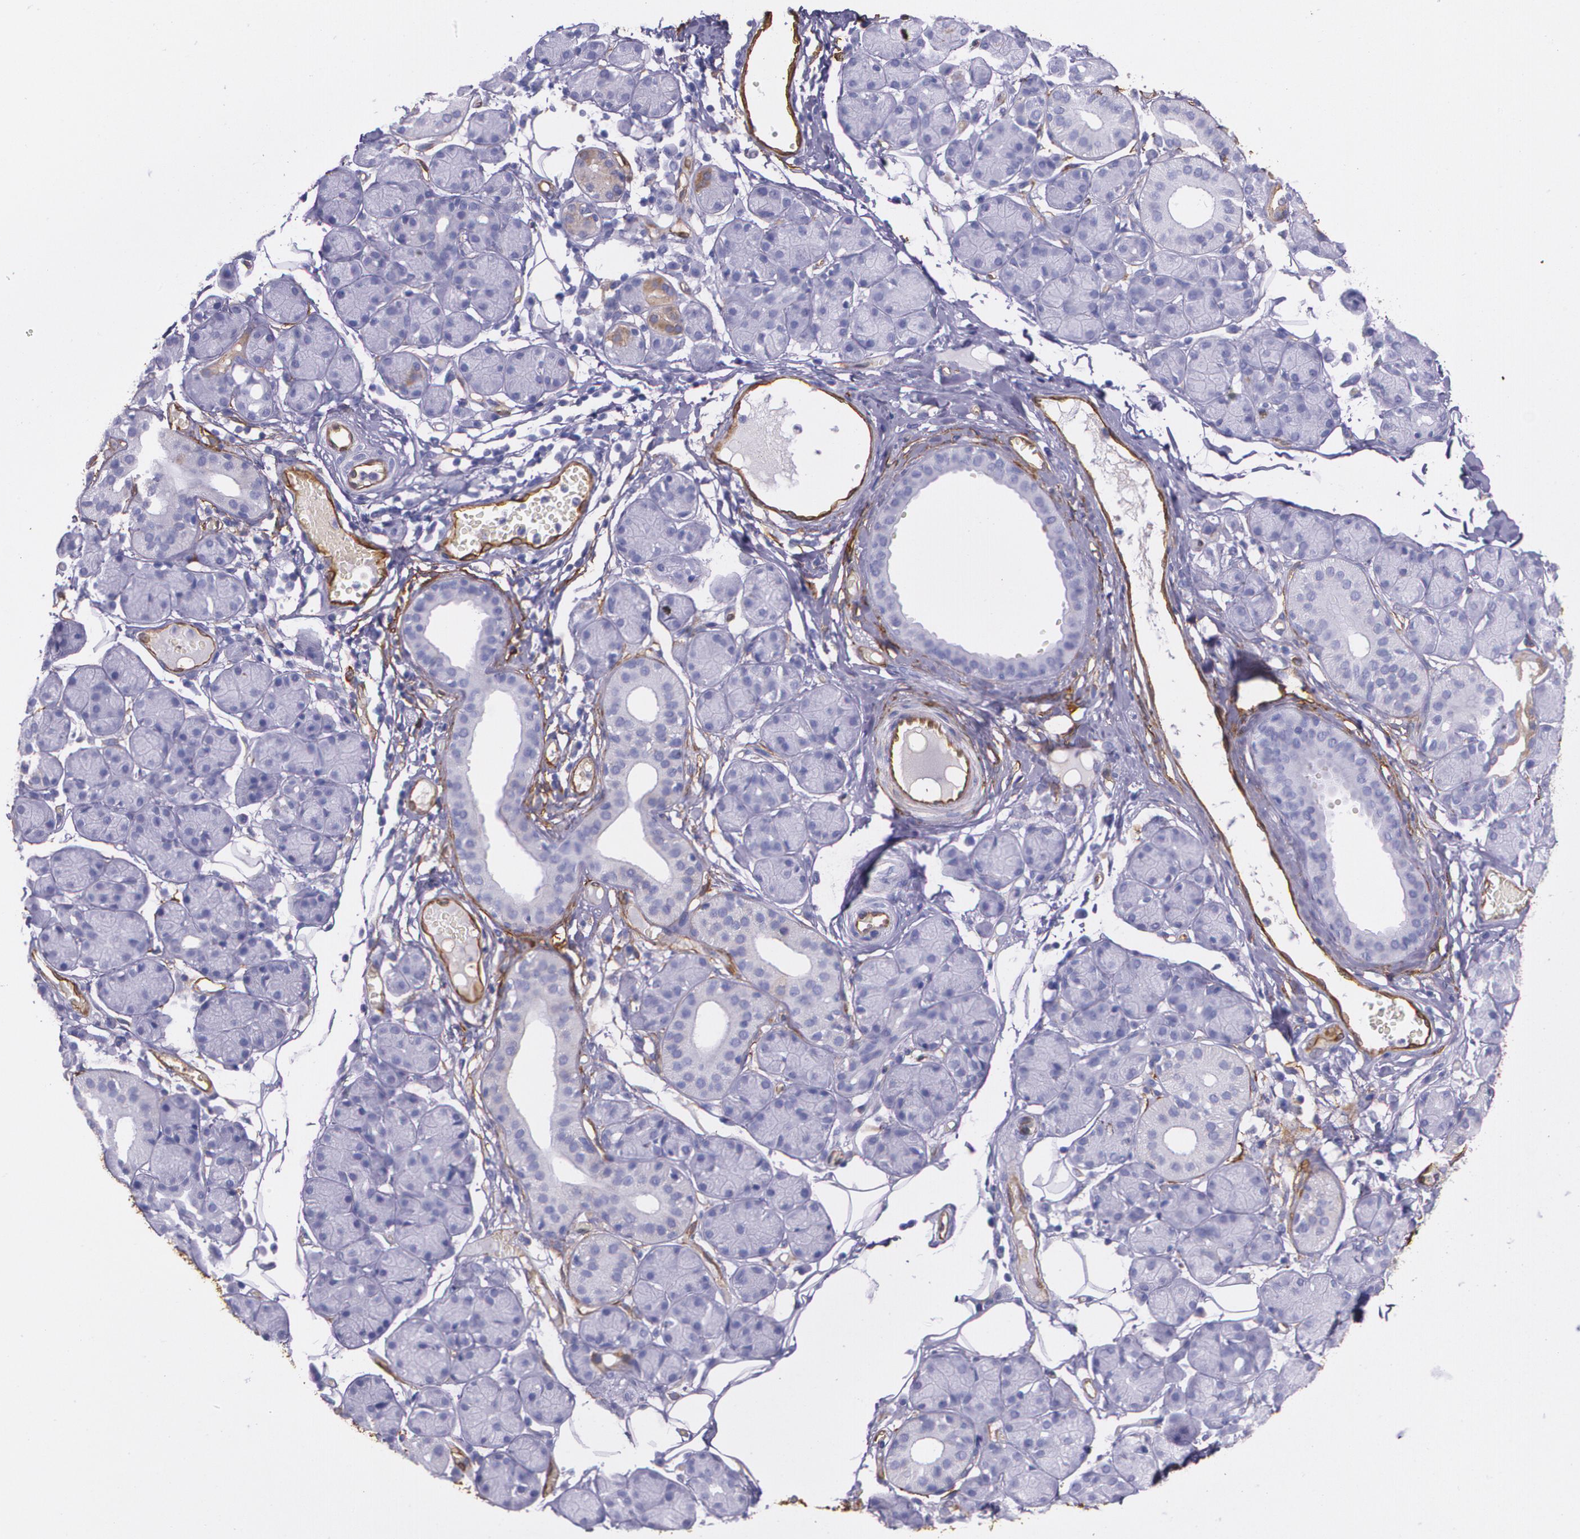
{"staining": {"intensity": "negative", "quantity": "none", "location": "none"}, "tissue": "salivary gland", "cell_type": "Glandular cells", "image_type": "normal", "snomed": [{"axis": "morphology", "description": "Normal tissue, NOS"}, {"axis": "topography", "description": "Salivary gland"}], "caption": "A high-resolution image shows IHC staining of normal salivary gland, which reveals no significant staining in glandular cells.", "gene": "MMP2", "patient": {"sex": "male", "age": 54}}